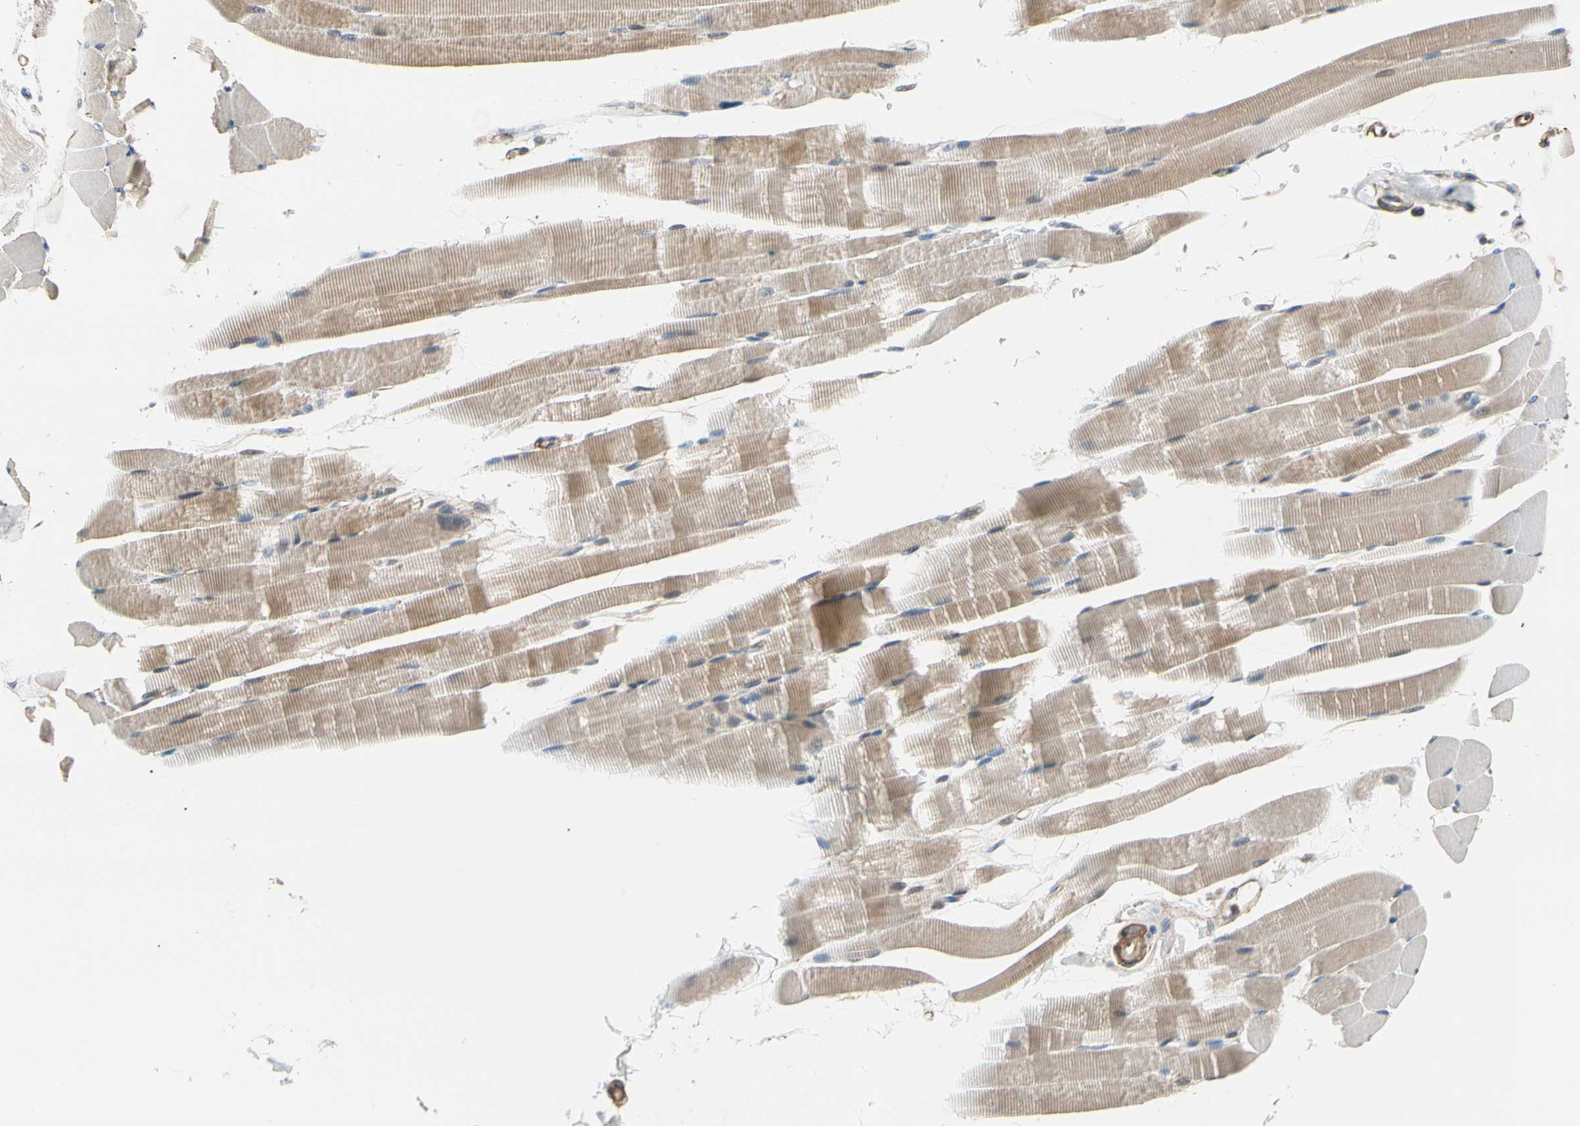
{"staining": {"intensity": "moderate", "quantity": "25%-75%", "location": "cytoplasmic/membranous"}, "tissue": "skeletal muscle", "cell_type": "Myocytes", "image_type": "normal", "snomed": [{"axis": "morphology", "description": "Normal tissue, NOS"}, {"axis": "topography", "description": "Skeletal muscle"}, {"axis": "topography", "description": "Peripheral nerve tissue"}], "caption": "The photomicrograph shows staining of benign skeletal muscle, revealing moderate cytoplasmic/membranous protein positivity (brown color) within myocytes.", "gene": "LIMK2", "patient": {"sex": "female", "age": 84}}